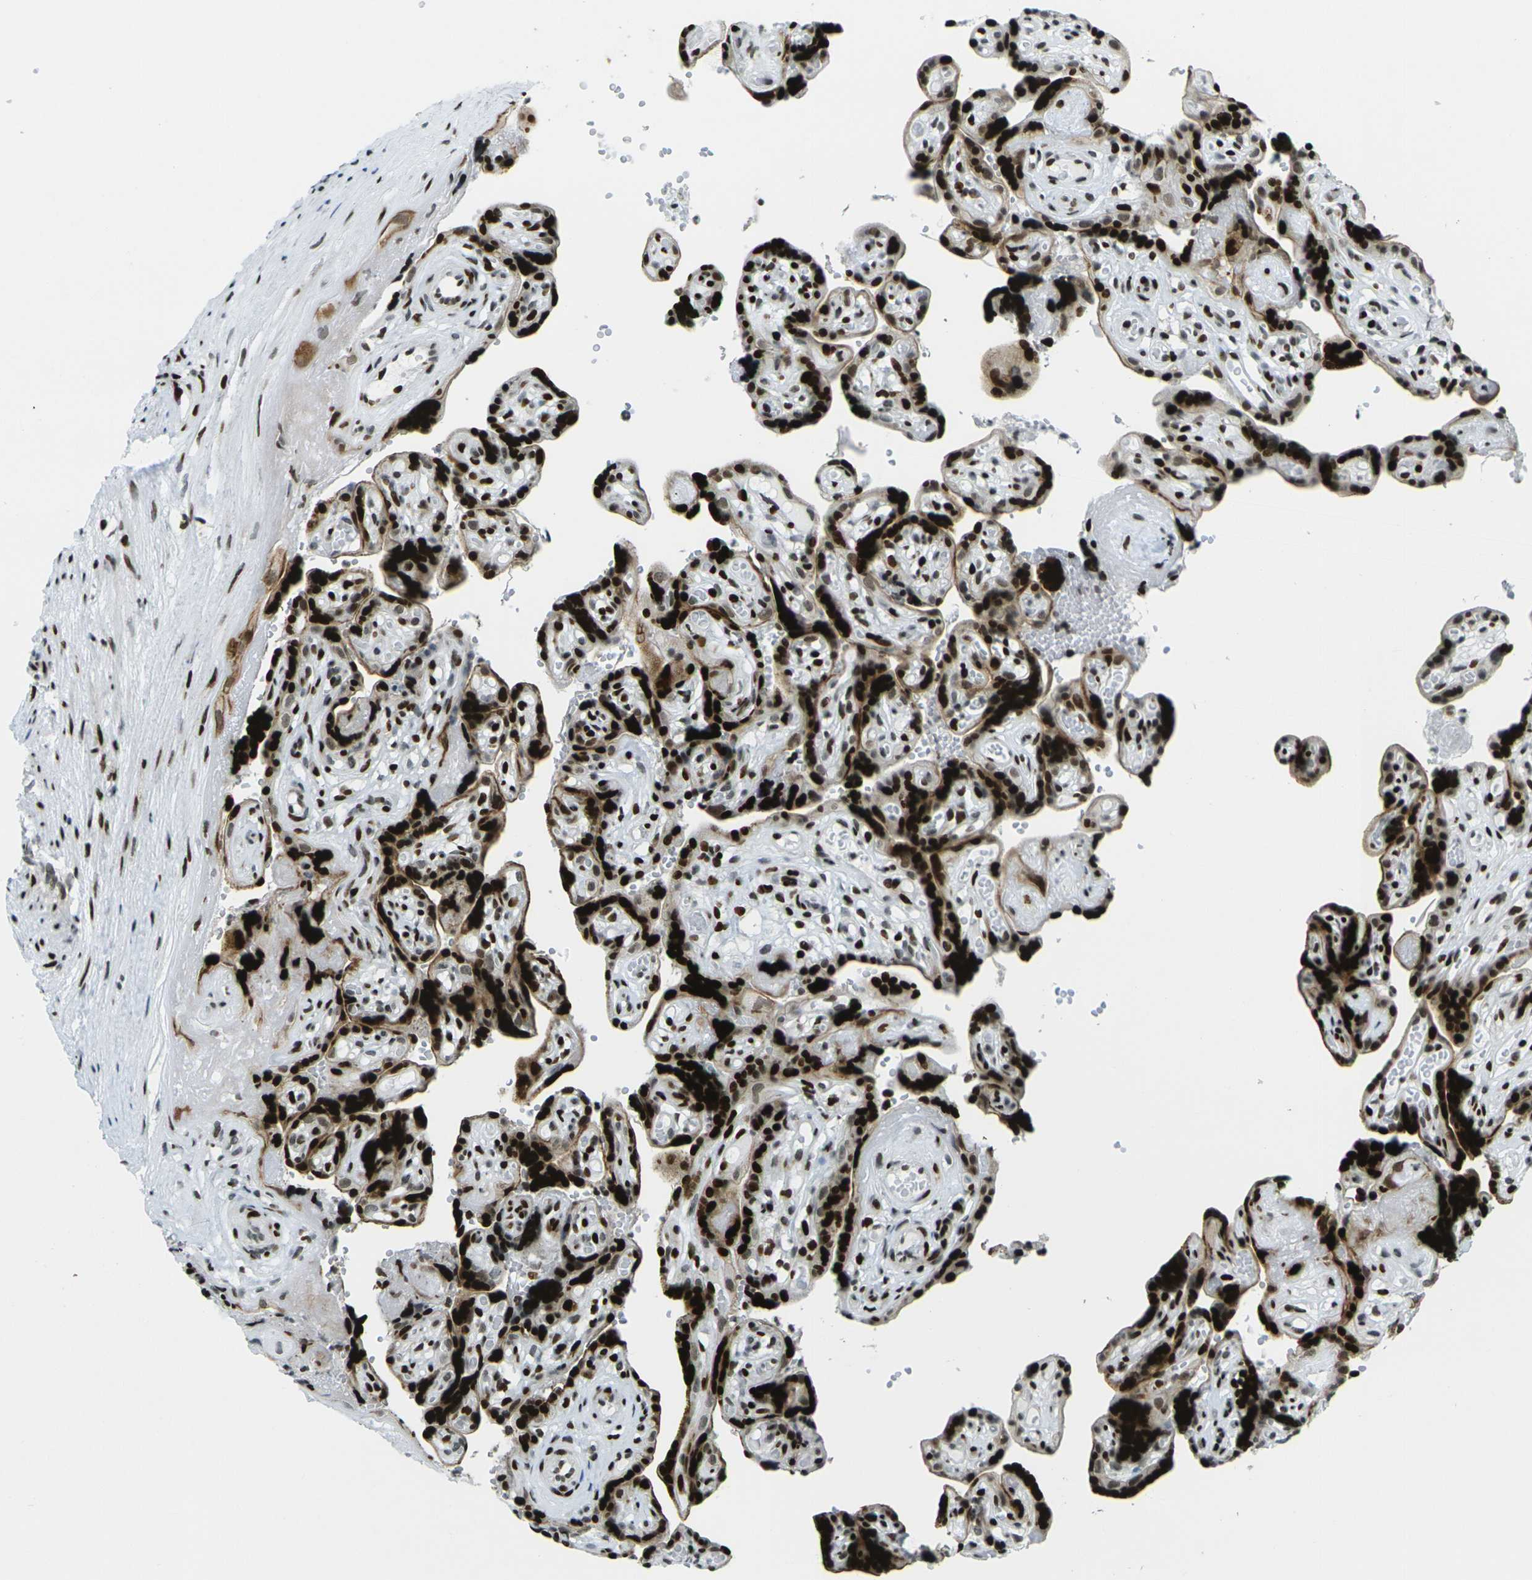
{"staining": {"intensity": "strong", "quantity": ">75%", "location": "cytoplasmic/membranous,nuclear"}, "tissue": "placenta", "cell_type": "Decidual cells", "image_type": "normal", "snomed": [{"axis": "morphology", "description": "Normal tissue, NOS"}, {"axis": "topography", "description": "Placenta"}], "caption": "Brown immunohistochemical staining in normal human placenta displays strong cytoplasmic/membranous,nuclear expression in approximately >75% of decidual cells.", "gene": "H3", "patient": {"sex": "female", "age": 30}}